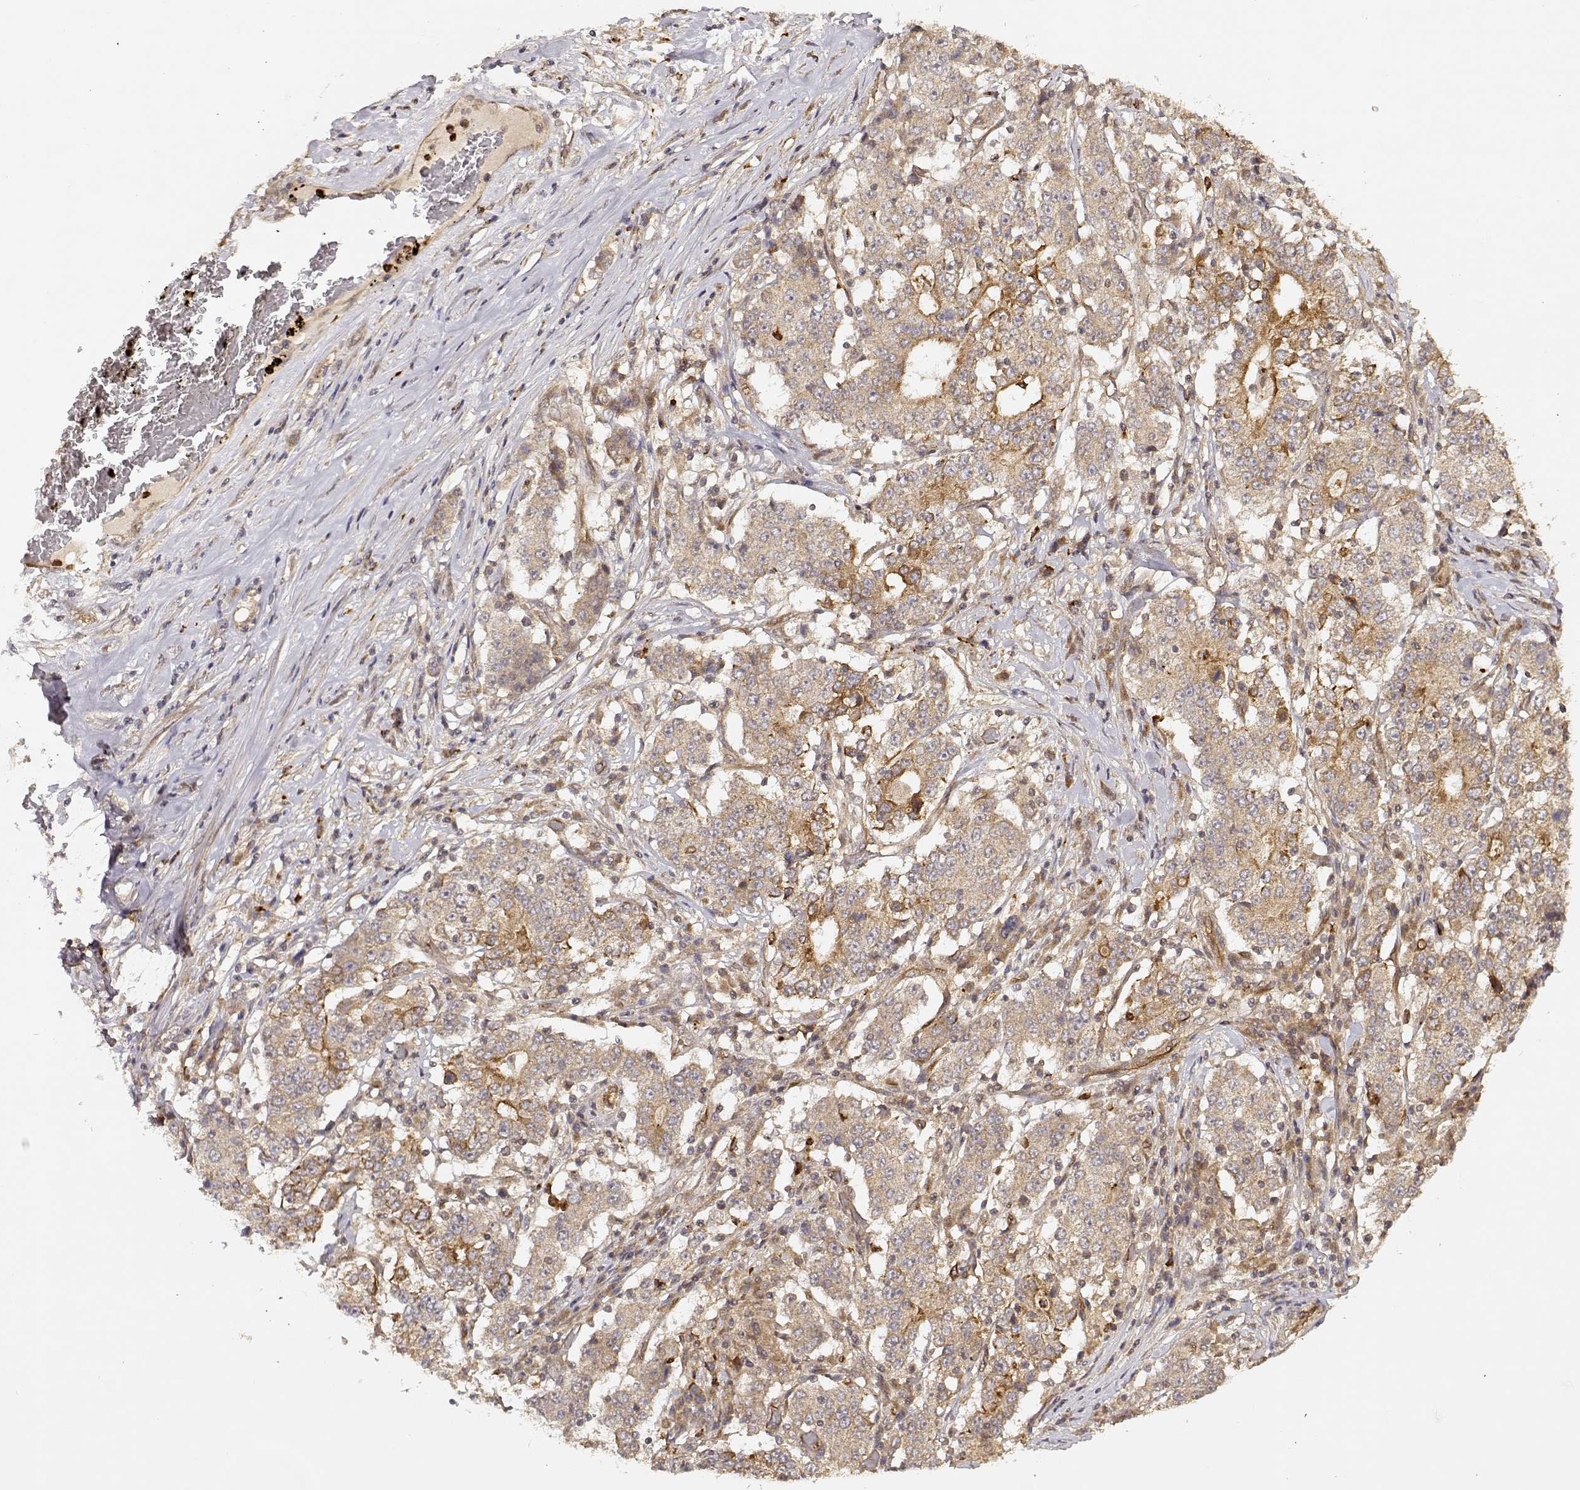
{"staining": {"intensity": "weak", "quantity": ">75%", "location": "cytoplasmic/membranous"}, "tissue": "stomach cancer", "cell_type": "Tumor cells", "image_type": "cancer", "snomed": [{"axis": "morphology", "description": "Adenocarcinoma, NOS"}, {"axis": "topography", "description": "Stomach"}], "caption": "High-power microscopy captured an immunohistochemistry histopathology image of stomach adenocarcinoma, revealing weak cytoplasmic/membranous positivity in approximately >75% of tumor cells. (Stains: DAB (3,3'-diaminobenzidine) in brown, nuclei in blue, Microscopy: brightfield microscopy at high magnification).", "gene": "CDK5RAP2", "patient": {"sex": "male", "age": 59}}